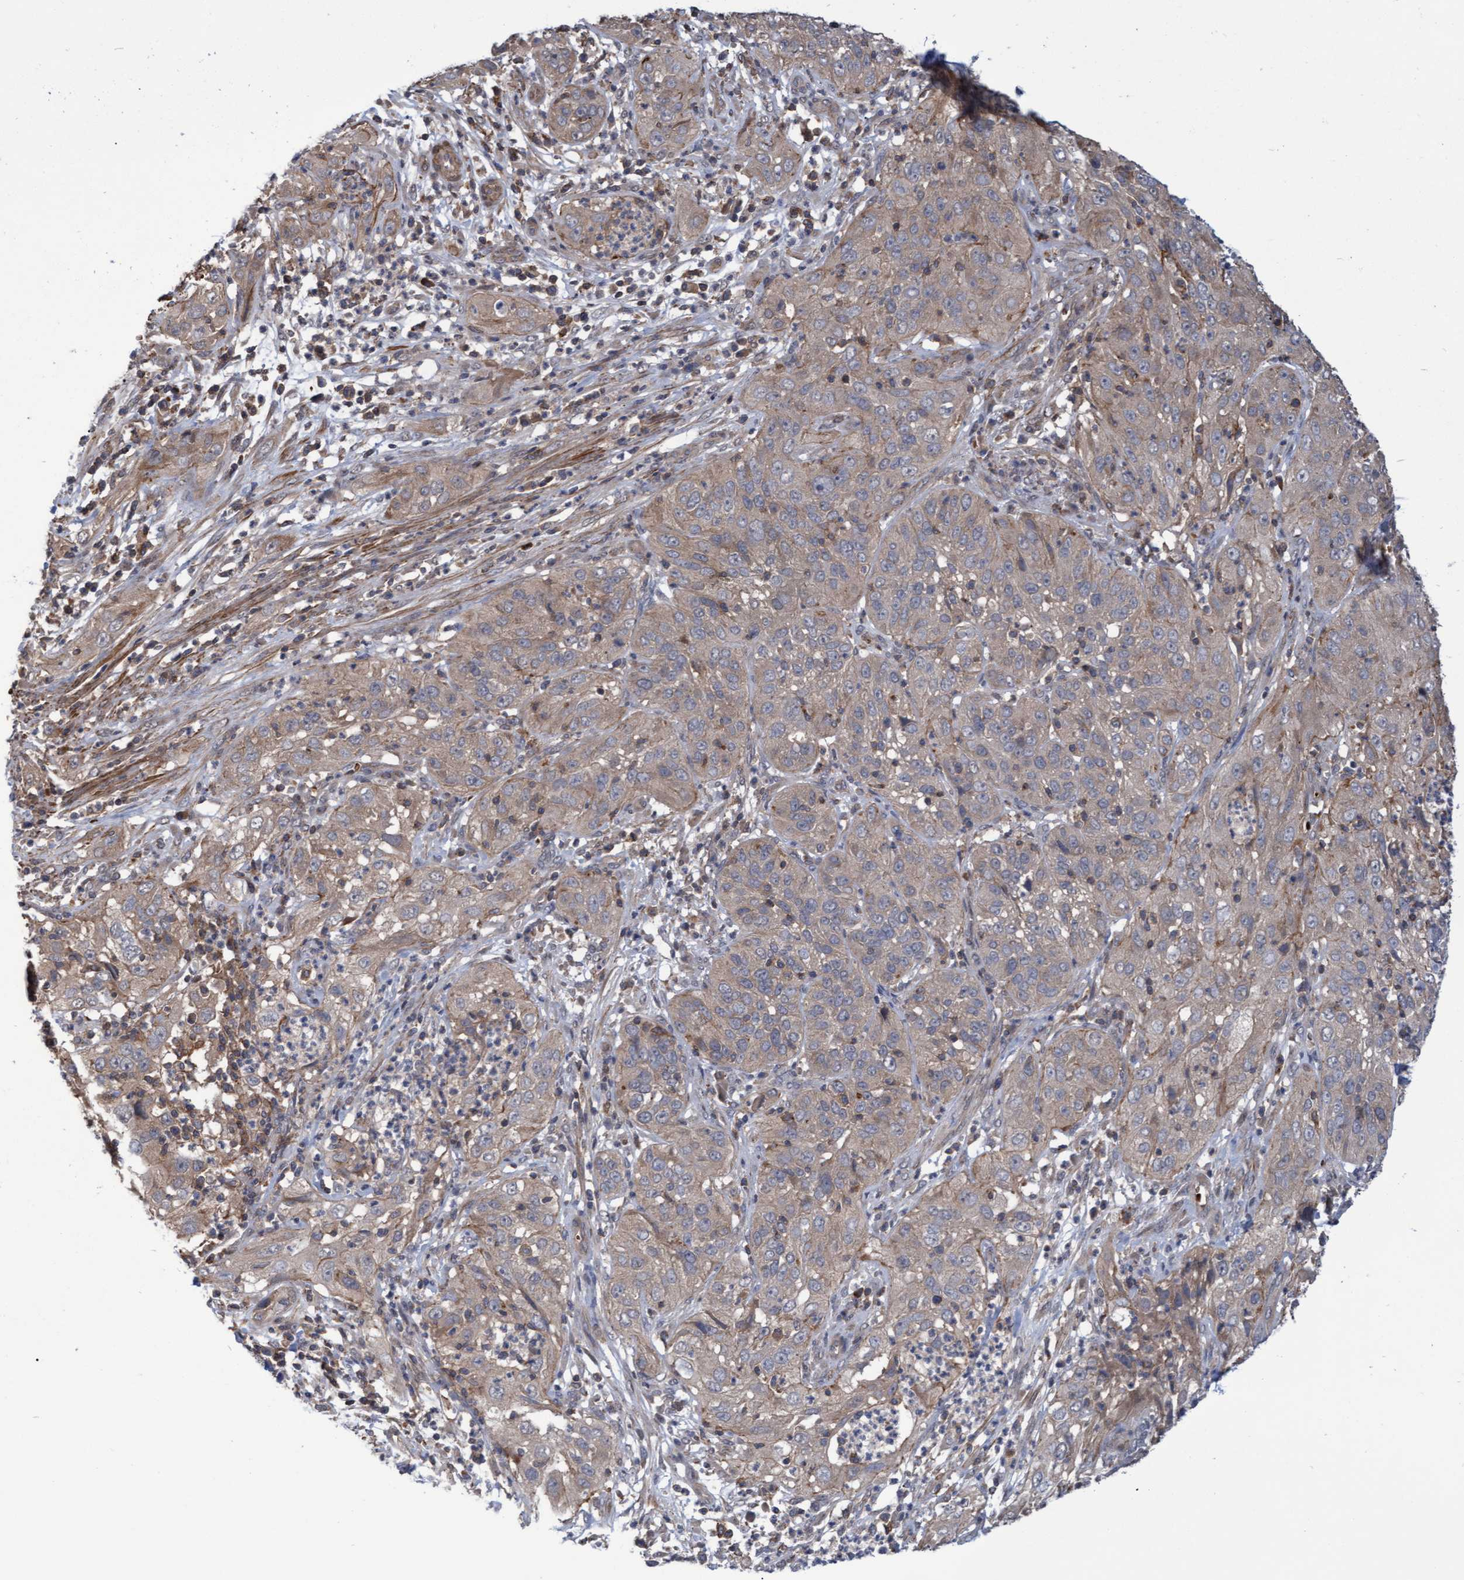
{"staining": {"intensity": "weak", "quantity": "<25%", "location": "cytoplasmic/membranous"}, "tissue": "cervical cancer", "cell_type": "Tumor cells", "image_type": "cancer", "snomed": [{"axis": "morphology", "description": "Squamous cell carcinoma, NOS"}, {"axis": "topography", "description": "Cervix"}], "caption": "Human cervical cancer stained for a protein using immunohistochemistry (IHC) shows no positivity in tumor cells.", "gene": "NAA15", "patient": {"sex": "female", "age": 32}}